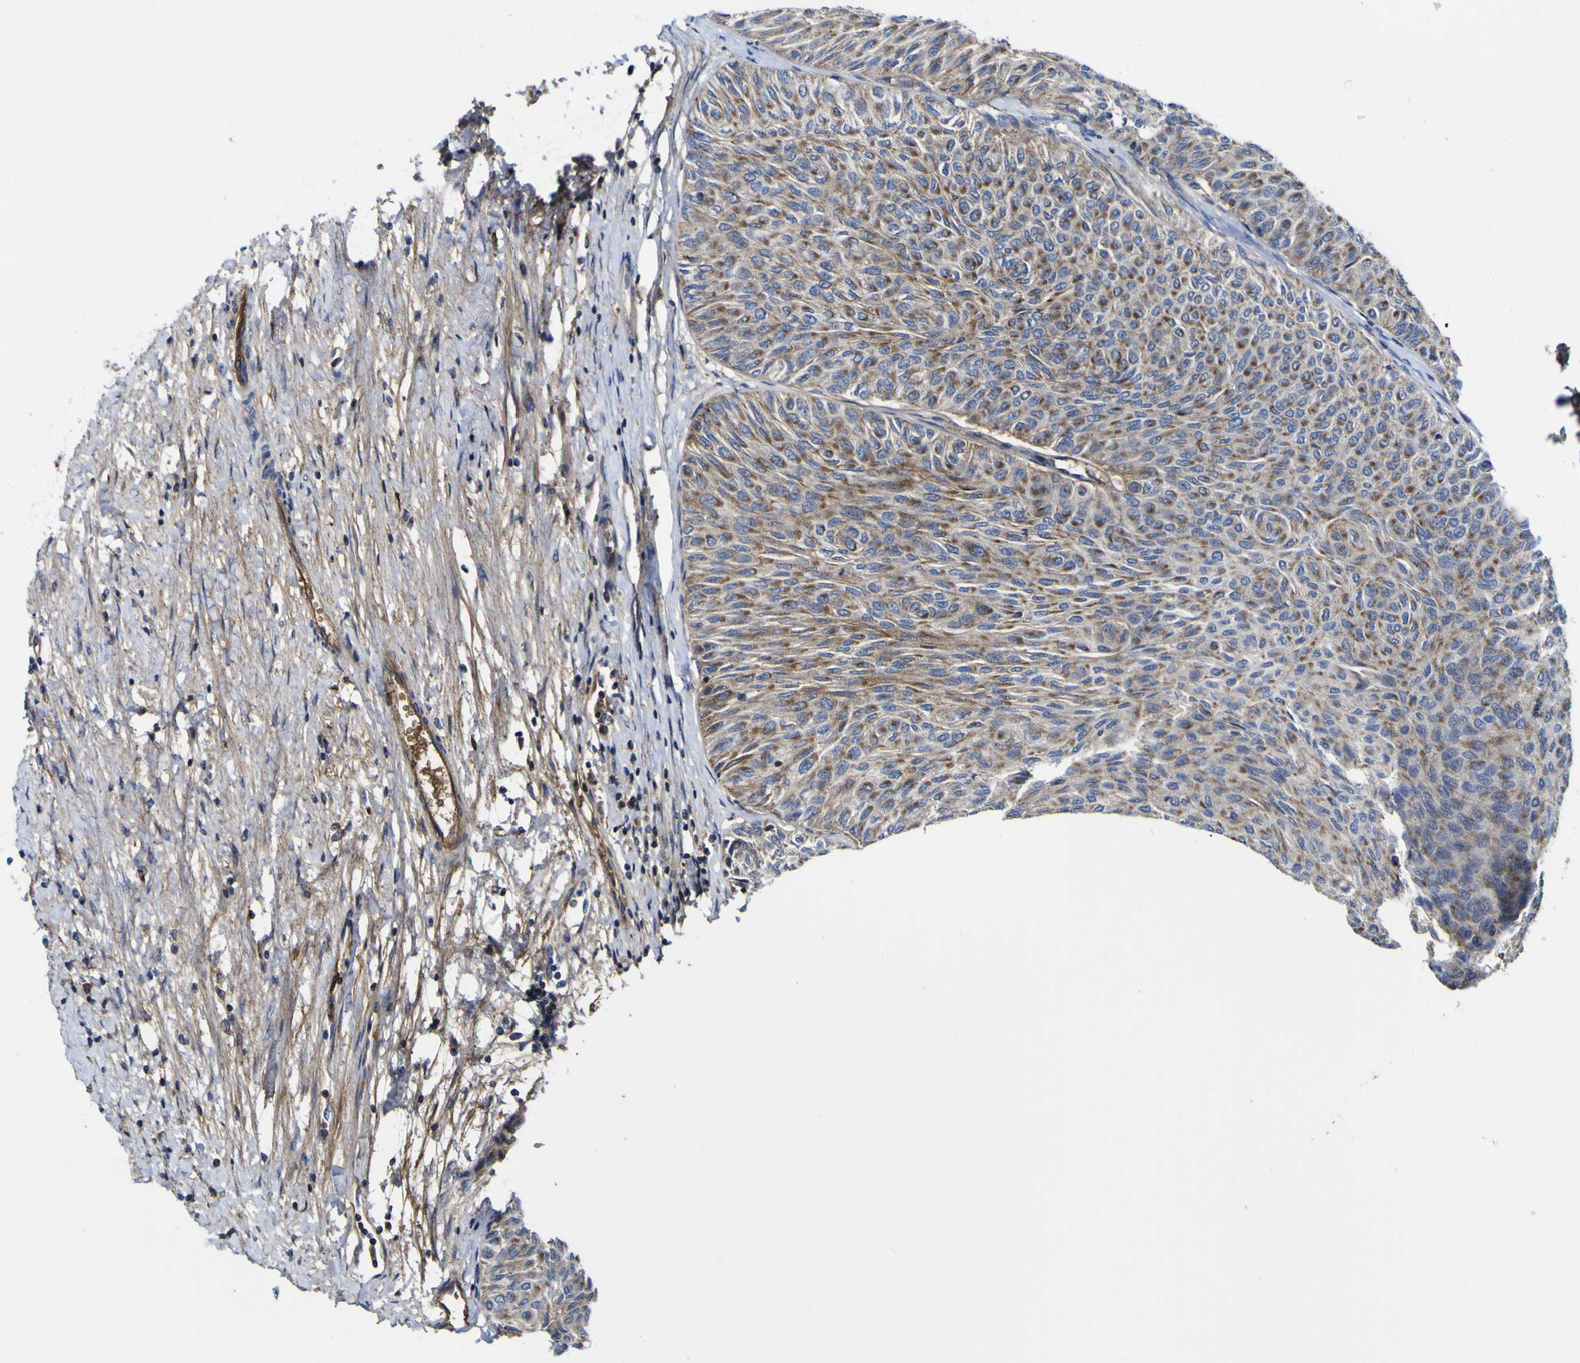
{"staining": {"intensity": "moderate", "quantity": ">75%", "location": "cytoplasmic/membranous"}, "tissue": "urothelial cancer", "cell_type": "Tumor cells", "image_type": "cancer", "snomed": [{"axis": "morphology", "description": "Urothelial carcinoma, Low grade"}, {"axis": "topography", "description": "Urinary bladder"}], "caption": "Urothelial carcinoma (low-grade) tissue shows moderate cytoplasmic/membranous positivity in about >75% of tumor cells, visualized by immunohistochemistry. (Brightfield microscopy of DAB IHC at high magnification).", "gene": "CCDC90B", "patient": {"sex": "male", "age": 78}}